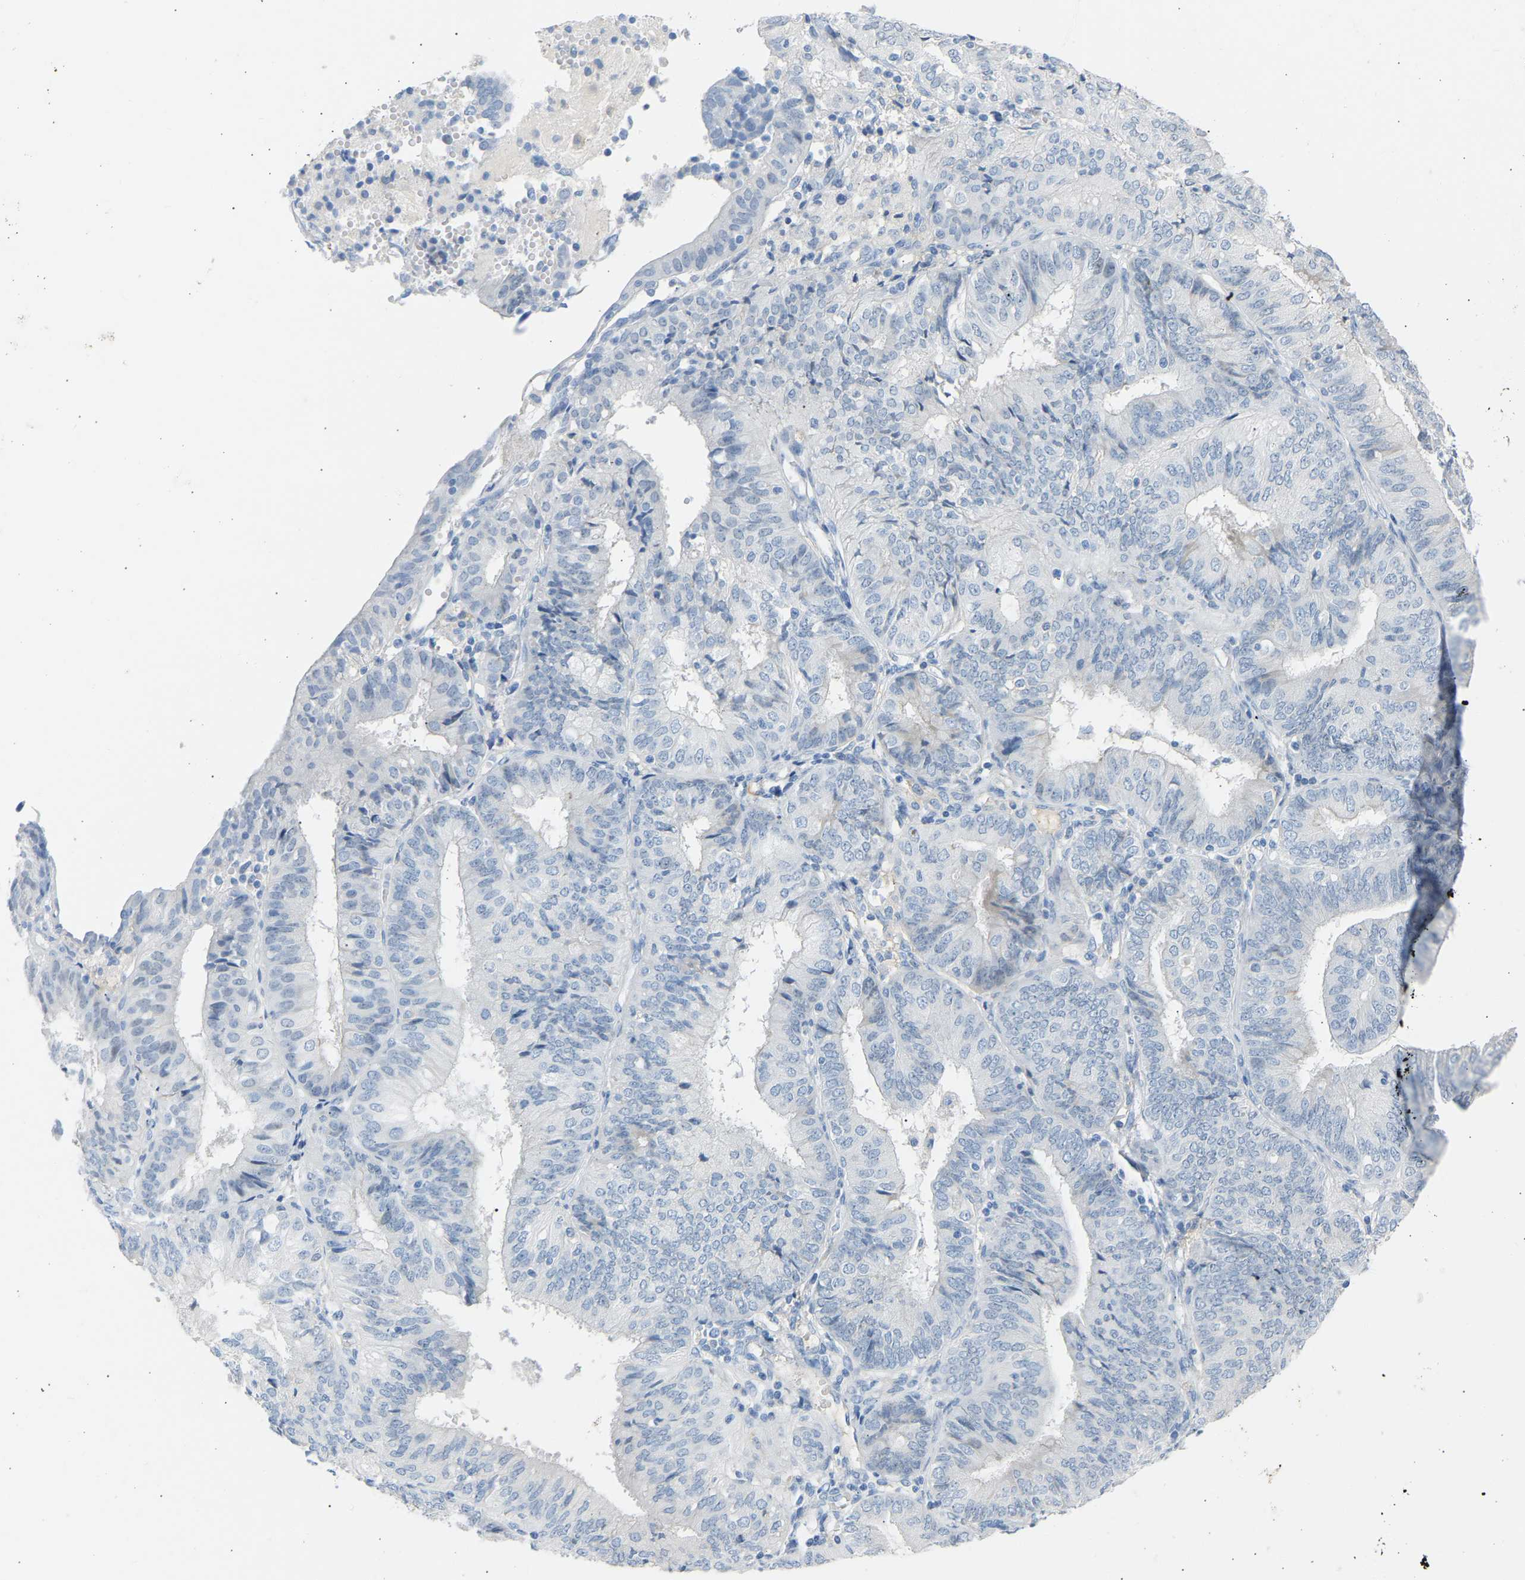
{"staining": {"intensity": "negative", "quantity": "none", "location": "none"}, "tissue": "endometrial cancer", "cell_type": "Tumor cells", "image_type": "cancer", "snomed": [{"axis": "morphology", "description": "Adenocarcinoma, NOS"}, {"axis": "topography", "description": "Endometrium"}], "caption": "The photomicrograph displays no staining of tumor cells in adenocarcinoma (endometrial). The staining was performed using DAB to visualize the protein expression in brown, while the nuclei were stained in blue with hematoxylin (Magnification: 20x).", "gene": "GNAS", "patient": {"sex": "female", "age": 58}}